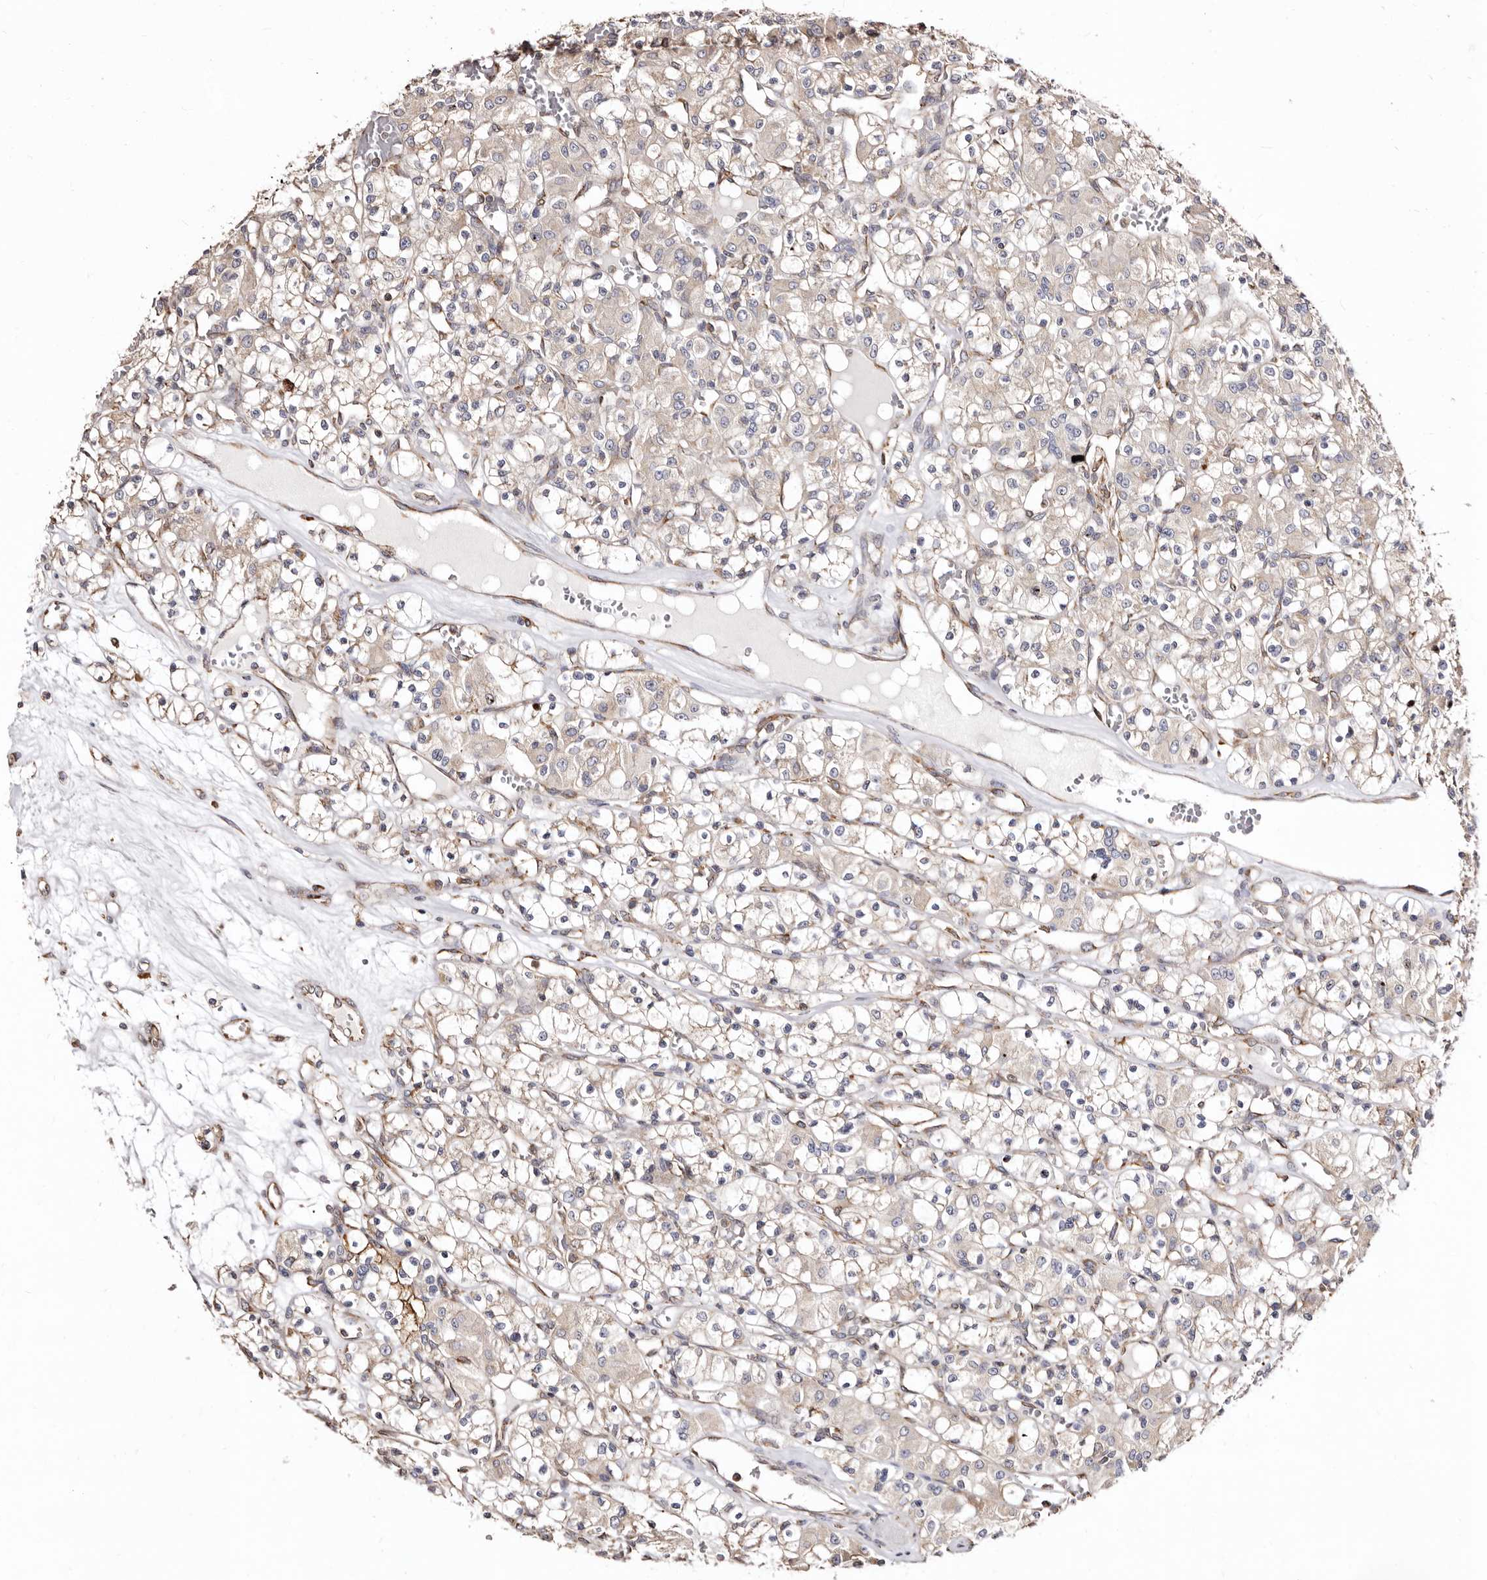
{"staining": {"intensity": "weak", "quantity": ">75%", "location": "cytoplasmic/membranous"}, "tissue": "renal cancer", "cell_type": "Tumor cells", "image_type": "cancer", "snomed": [{"axis": "morphology", "description": "Adenocarcinoma, NOS"}, {"axis": "topography", "description": "Kidney"}], "caption": "Weak cytoplasmic/membranous staining is identified in approximately >75% of tumor cells in renal adenocarcinoma.", "gene": "ACBD6", "patient": {"sex": "female", "age": 59}}